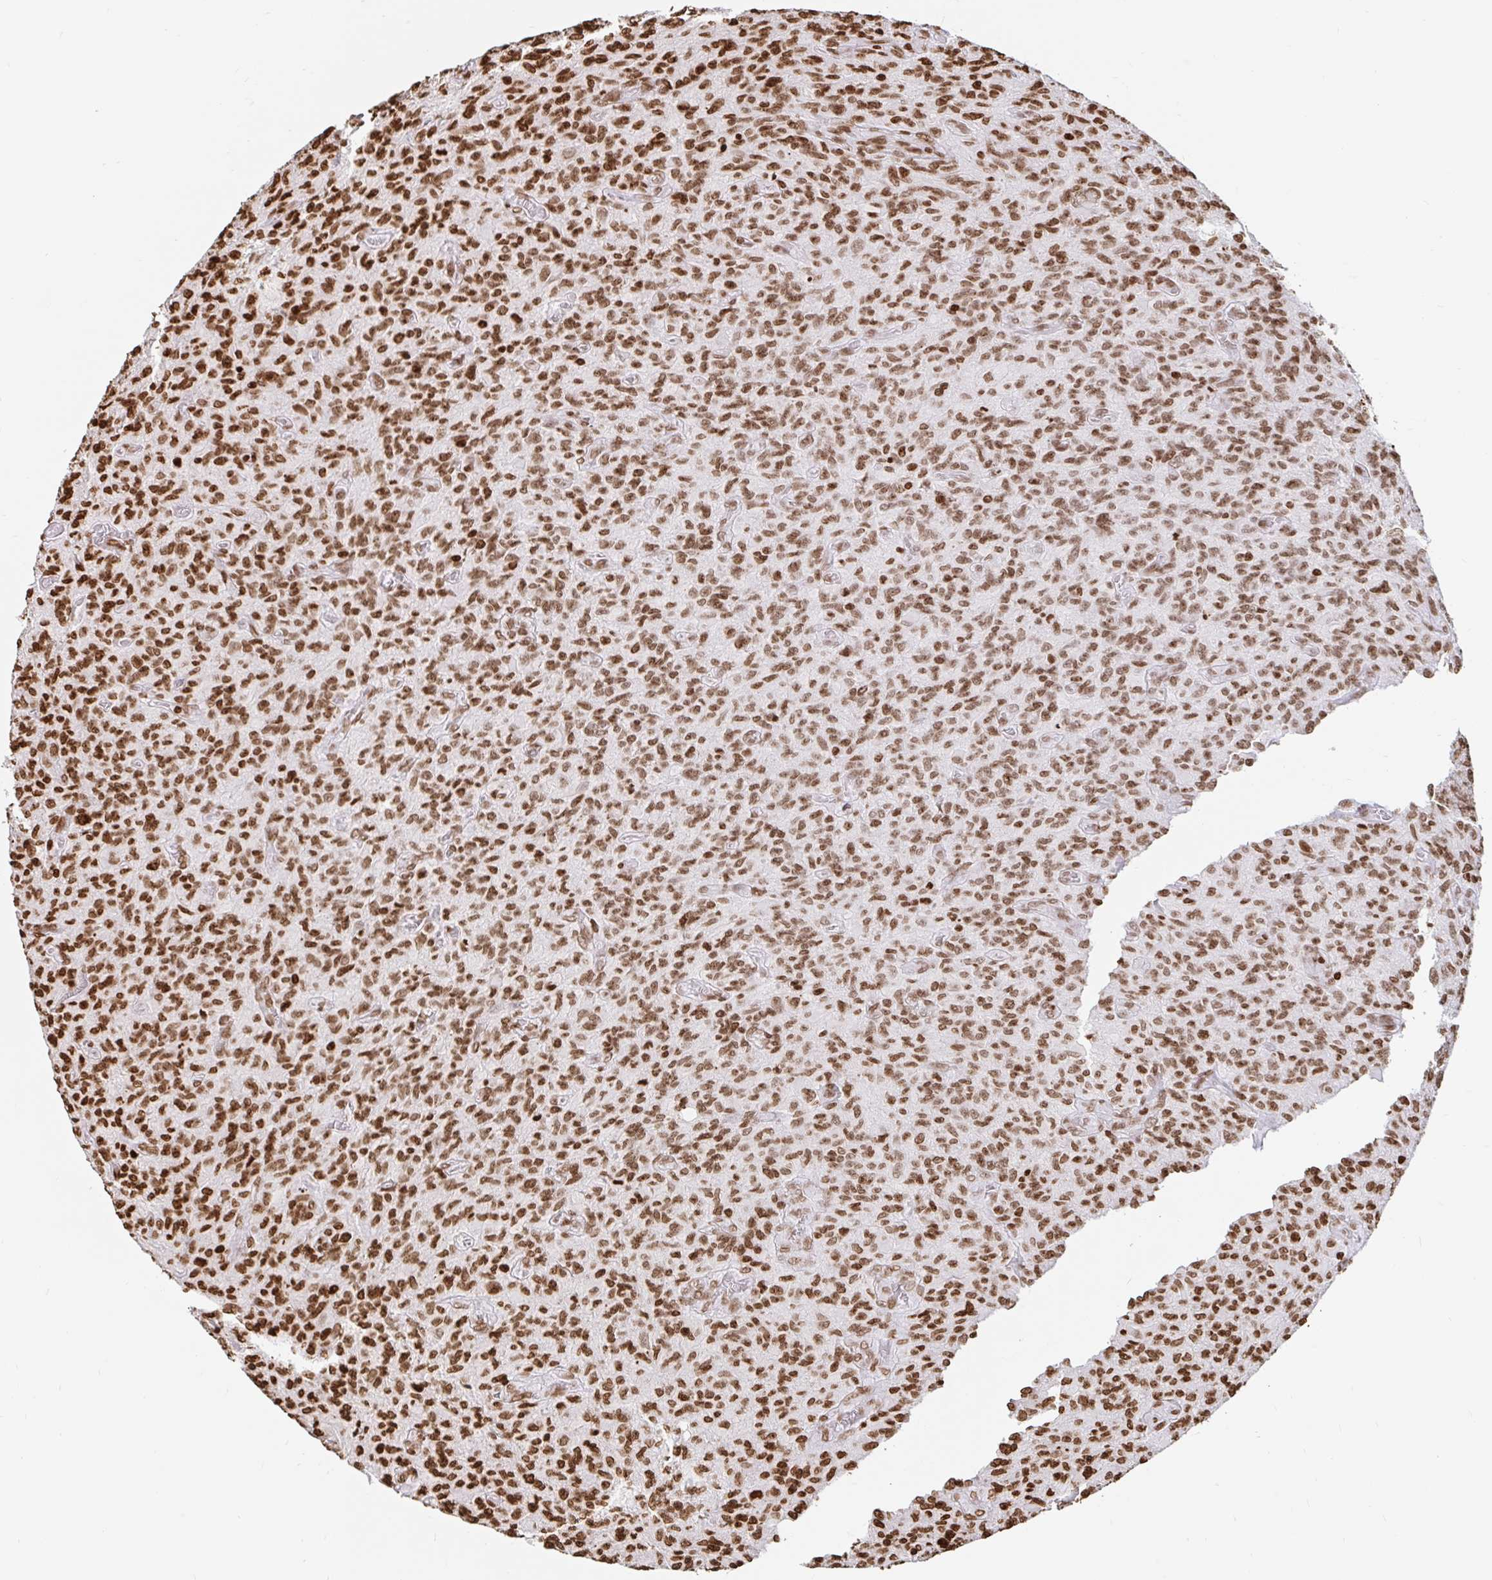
{"staining": {"intensity": "moderate", "quantity": ">75%", "location": "nuclear"}, "tissue": "glioma", "cell_type": "Tumor cells", "image_type": "cancer", "snomed": [{"axis": "morphology", "description": "Glioma, malignant, High grade"}, {"axis": "topography", "description": "Brain"}], "caption": "Immunohistochemistry (IHC) photomicrograph of neoplastic tissue: glioma stained using immunohistochemistry (IHC) exhibits medium levels of moderate protein expression localized specifically in the nuclear of tumor cells, appearing as a nuclear brown color.", "gene": "H2BC5", "patient": {"sex": "male", "age": 61}}